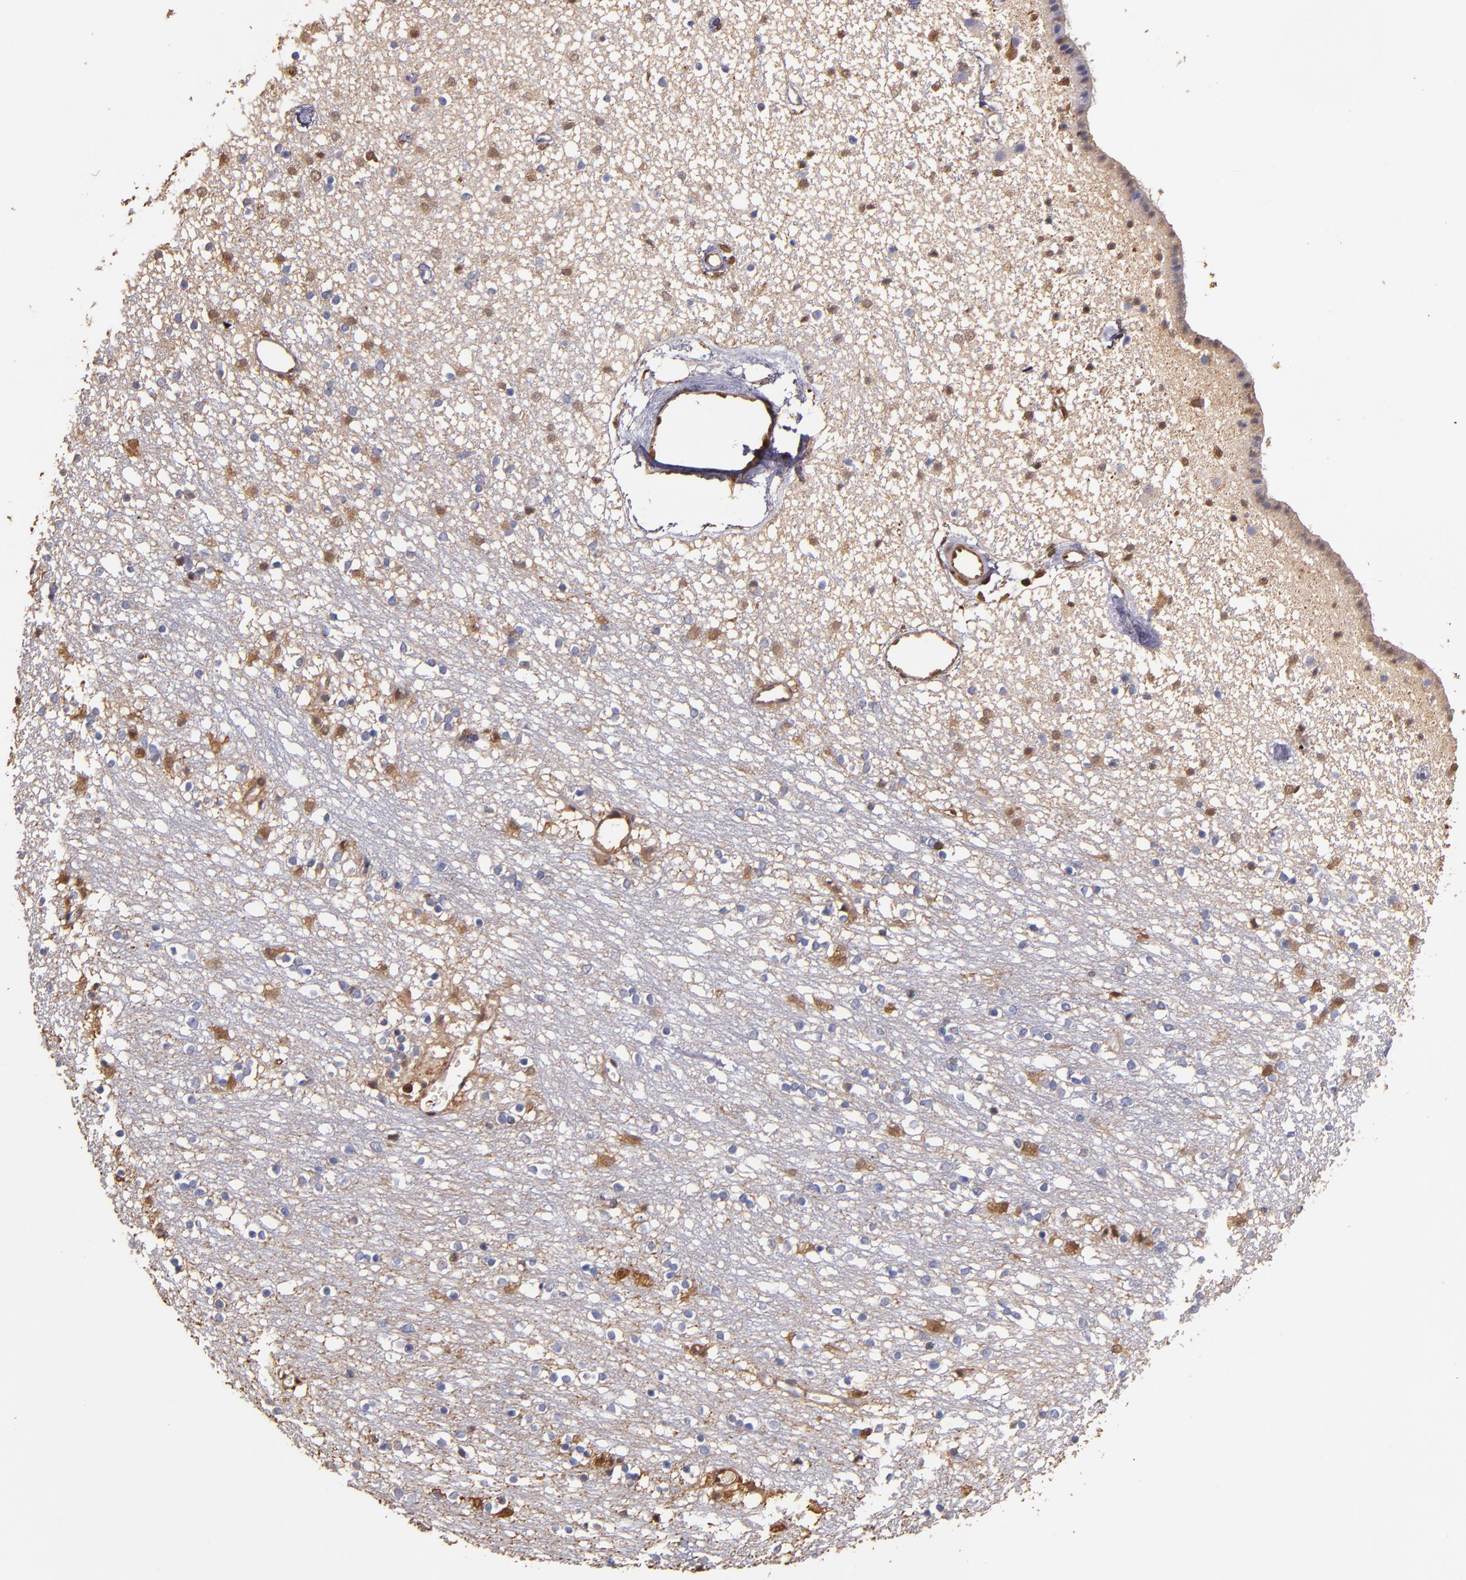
{"staining": {"intensity": "moderate", "quantity": "25%-75%", "location": "cytoplasmic/membranous,nuclear"}, "tissue": "caudate", "cell_type": "Glial cells", "image_type": "normal", "snomed": [{"axis": "morphology", "description": "Normal tissue, NOS"}, {"axis": "topography", "description": "Lateral ventricle wall"}], "caption": "IHC image of benign caudate: human caudate stained using immunohistochemistry (IHC) displays medium levels of moderate protein expression localized specifically in the cytoplasmic/membranous,nuclear of glial cells, appearing as a cytoplasmic/membranous,nuclear brown color.", "gene": "S100A6", "patient": {"sex": "female", "age": 54}}